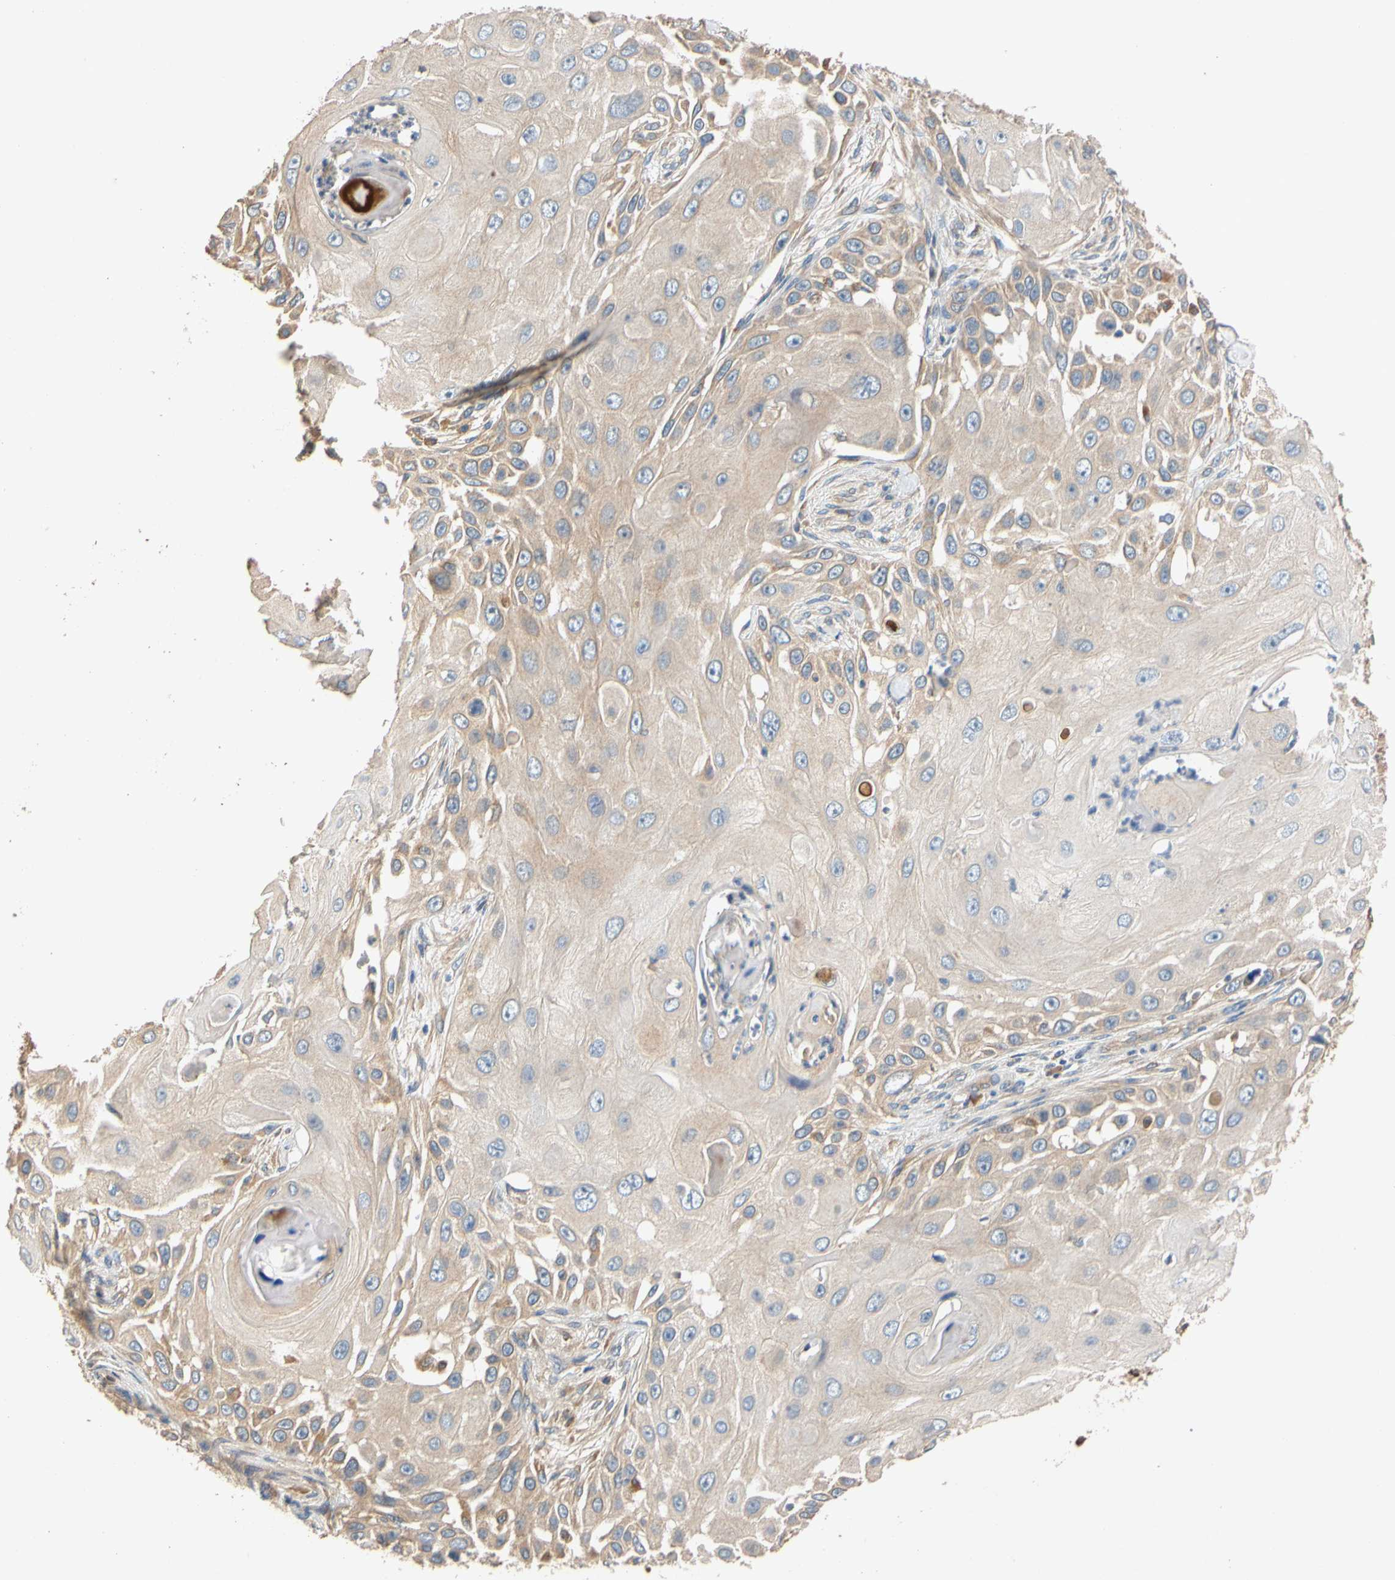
{"staining": {"intensity": "weak", "quantity": "<25%", "location": "cytoplasmic/membranous"}, "tissue": "skin cancer", "cell_type": "Tumor cells", "image_type": "cancer", "snomed": [{"axis": "morphology", "description": "Squamous cell carcinoma, NOS"}, {"axis": "topography", "description": "Skin"}], "caption": "This is an immunohistochemistry (IHC) histopathology image of human squamous cell carcinoma (skin). There is no positivity in tumor cells.", "gene": "USP46", "patient": {"sex": "female", "age": 44}}